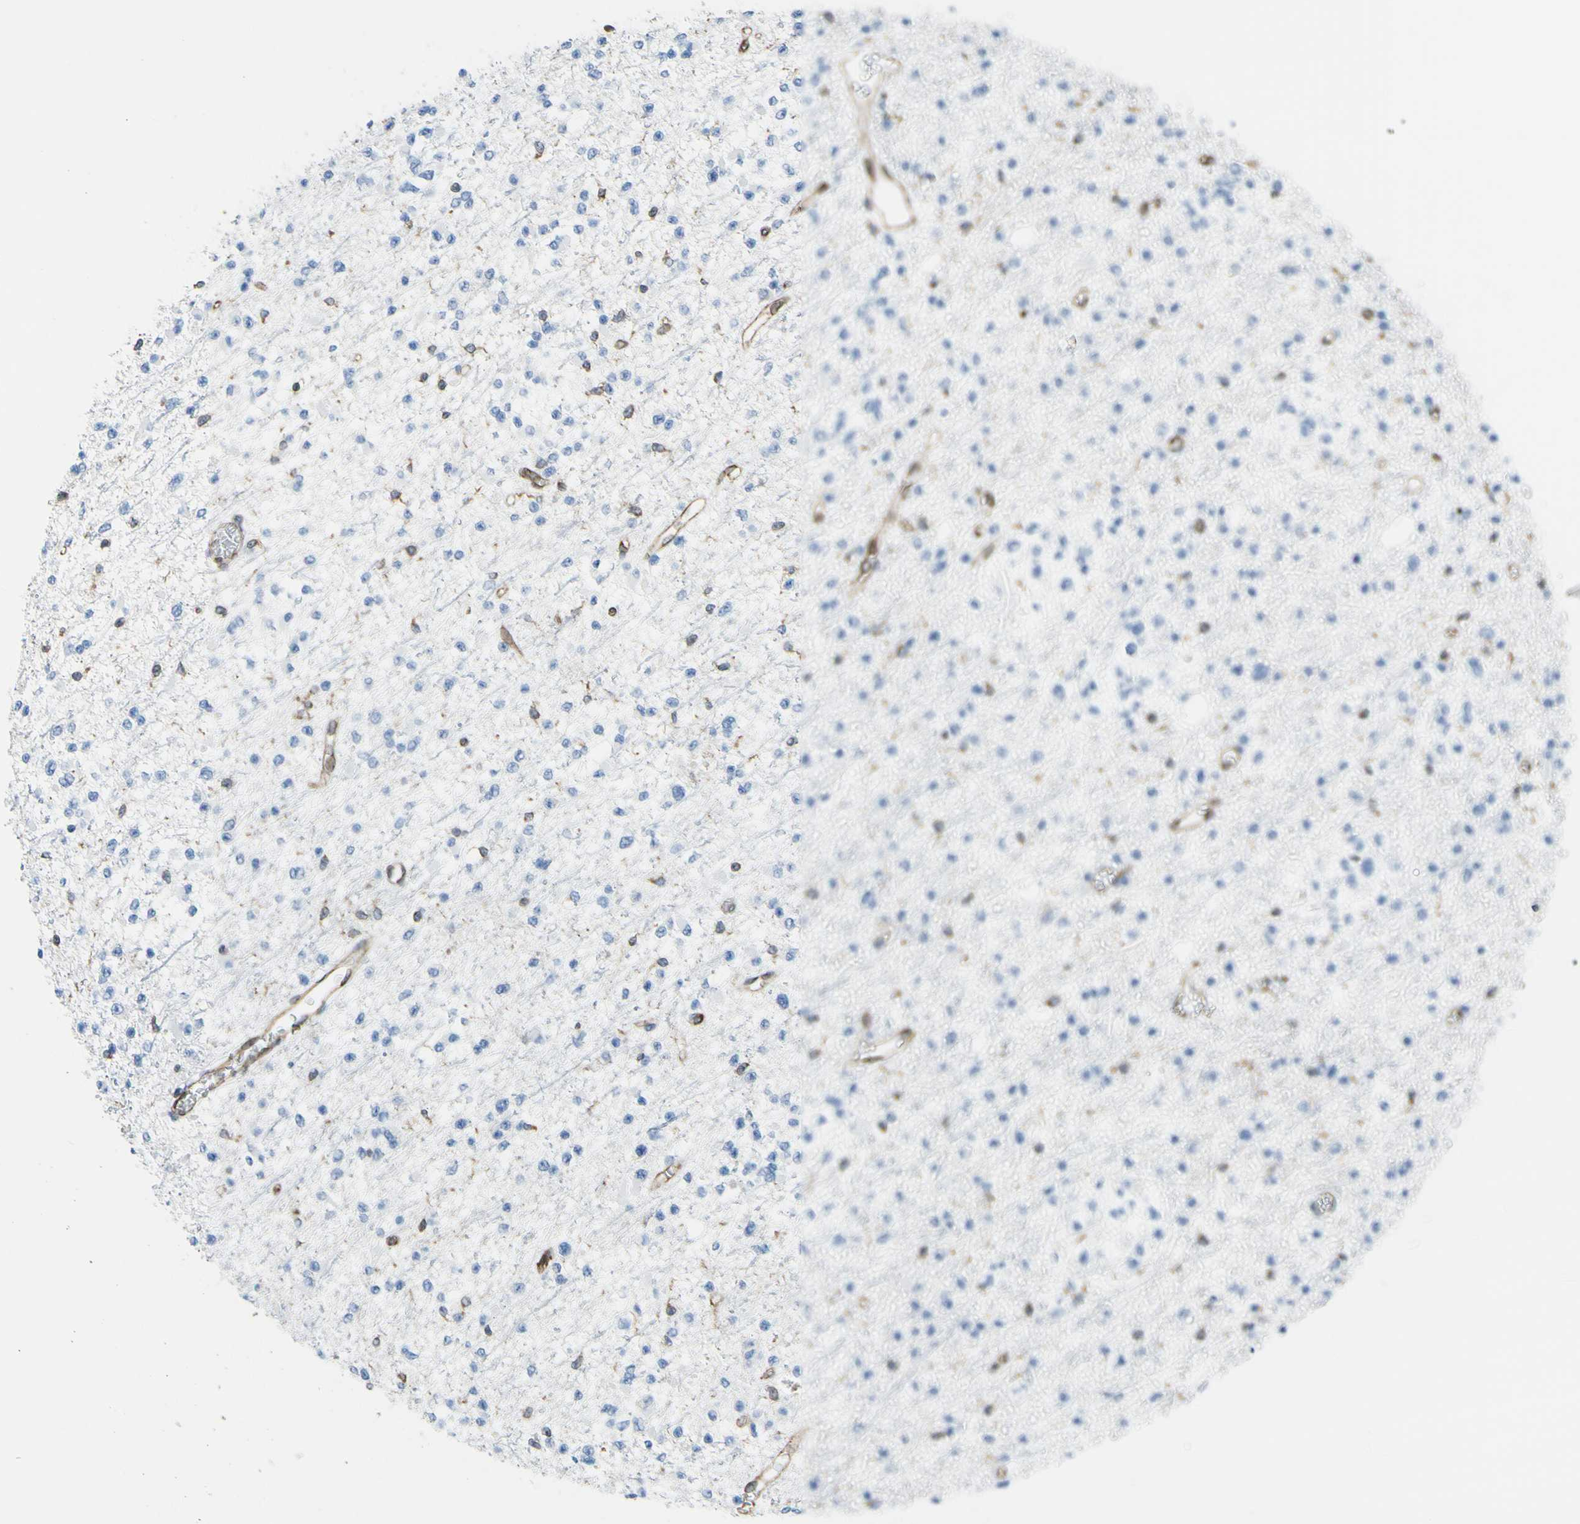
{"staining": {"intensity": "negative", "quantity": "none", "location": "none"}, "tissue": "glioma", "cell_type": "Tumor cells", "image_type": "cancer", "snomed": [{"axis": "morphology", "description": "Glioma, malignant, Low grade"}, {"axis": "topography", "description": "Brain"}], "caption": "There is no significant positivity in tumor cells of glioma.", "gene": "MGST2", "patient": {"sex": "female", "age": 22}}